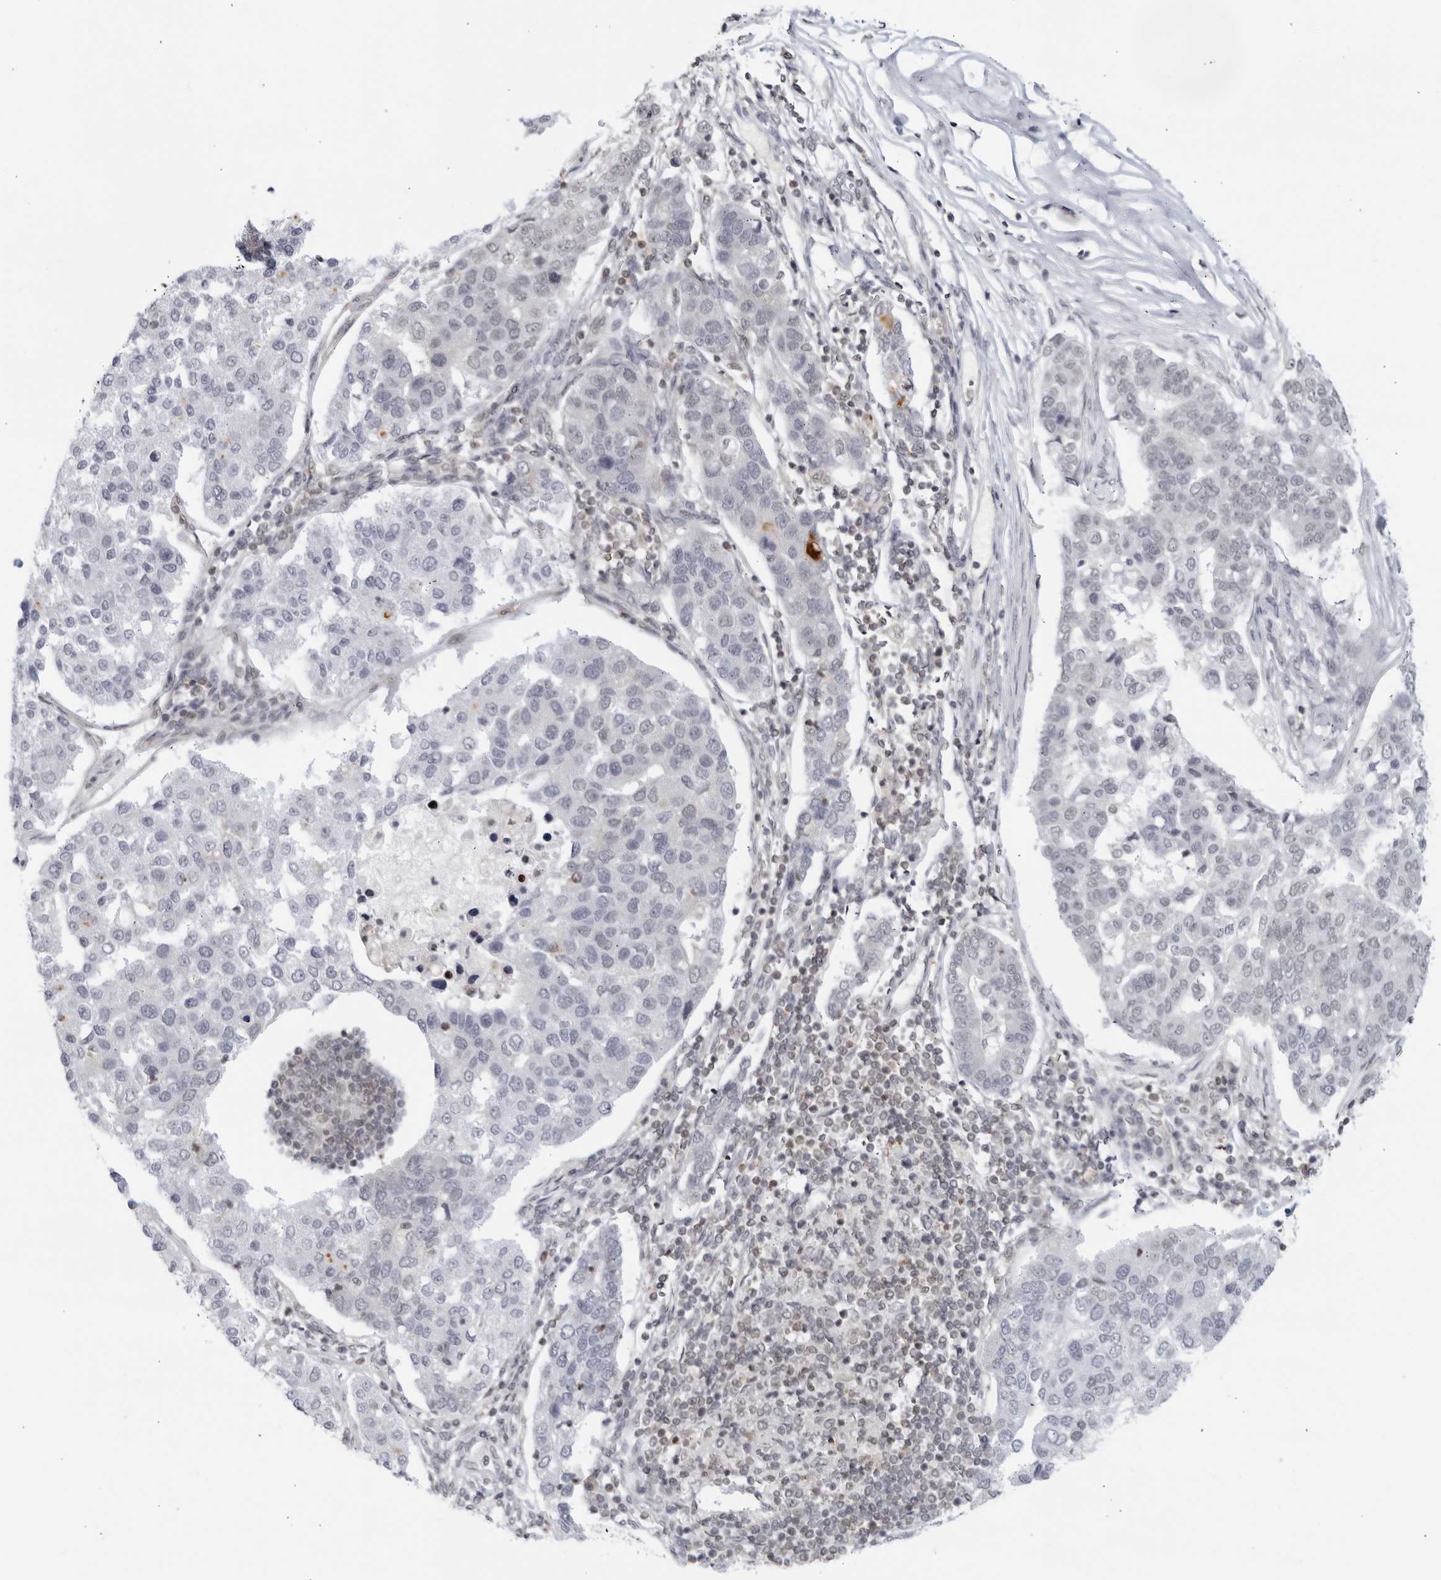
{"staining": {"intensity": "negative", "quantity": "none", "location": "none"}, "tissue": "pancreatic cancer", "cell_type": "Tumor cells", "image_type": "cancer", "snomed": [{"axis": "morphology", "description": "Adenocarcinoma, NOS"}, {"axis": "topography", "description": "Pancreas"}], "caption": "The micrograph shows no staining of tumor cells in pancreatic cancer (adenocarcinoma). (DAB (3,3'-diaminobenzidine) immunohistochemistry, high magnification).", "gene": "CC2D1B", "patient": {"sex": "female", "age": 61}}